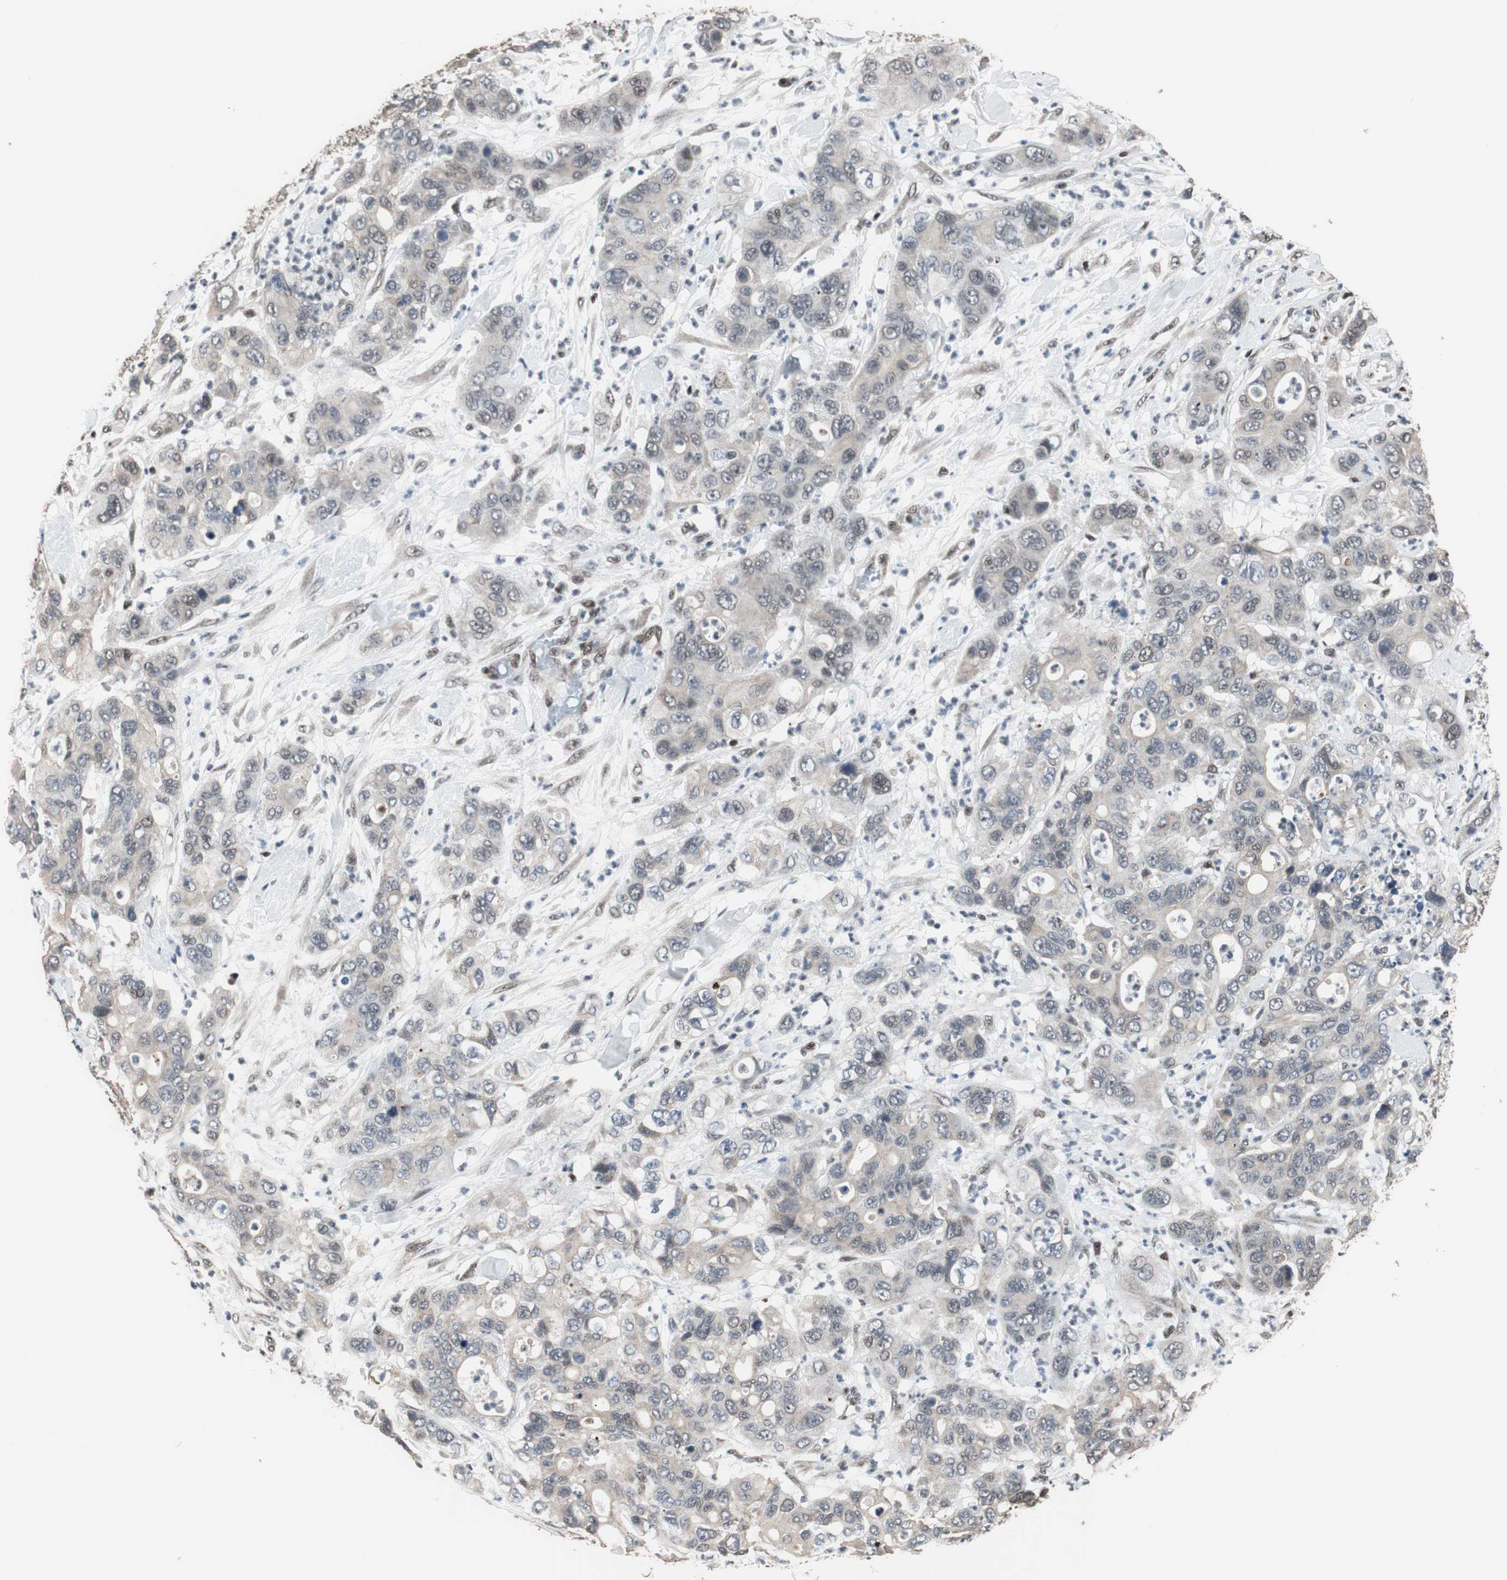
{"staining": {"intensity": "weak", "quantity": ">75%", "location": "cytoplasmic/membranous"}, "tissue": "pancreatic cancer", "cell_type": "Tumor cells", "image_type": "cancer", "snomed": [{"axis": "morphology", "description": "Adenocarcinoma, NOS"}, {"axis": "topography", "description": "Pancreas"}], "caption": "Immunohistochemistry image of pancreatic cancer (adenocarcinoma) stained for a protein (brown), which shows low levels of weak cytoplasmic/membranous staining in approximately >75% of tumor cells.", "gene": "TERF2IP", "patient": {"sex": "female", "age": 71}}